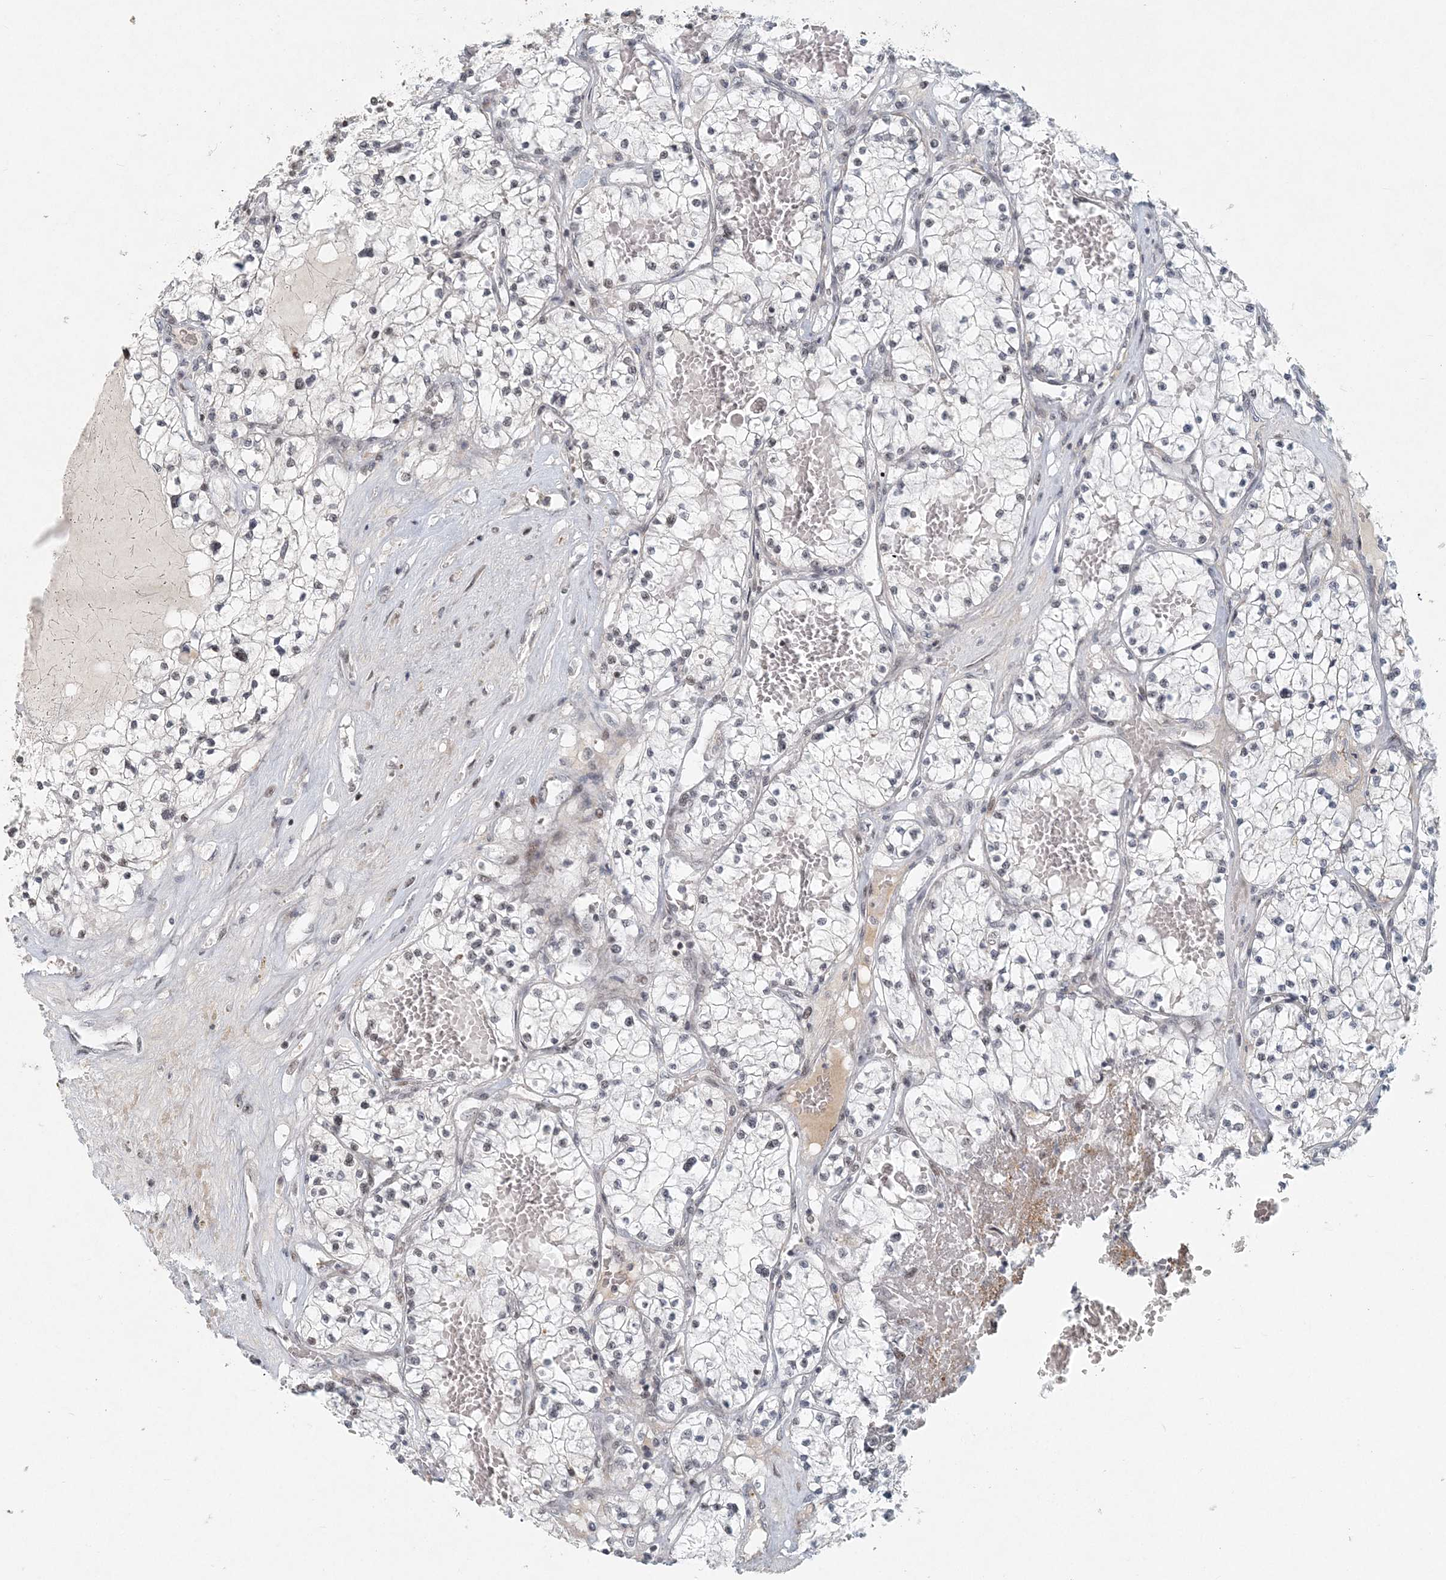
{"staining": {"intensity": "negative", "quantity": "none", "location": "none"}, "tissue": "renal cancer", "cell_type": "Tumor cells", "image_type": "cancer", "snomed": [{"axis": "morphology", "description": "Normal tissue, NOS"}, {"axis": "morphology", "description": "Adenocarcinoma, NOS"}, {"axis": "topography", "description": "Kidney"}], "caption": "There is no significant staining in tumor cells of renal adenocarcinoma. Brightfield microscopy of immunohistochemistry (IHC) stained with DAB (3,3'-diaminobenzidine) (brown) and hematoxylin (blue), captured at high magnification.", "gene": "BAZ1B", "patient": {"sex": "male", "age": 68}}